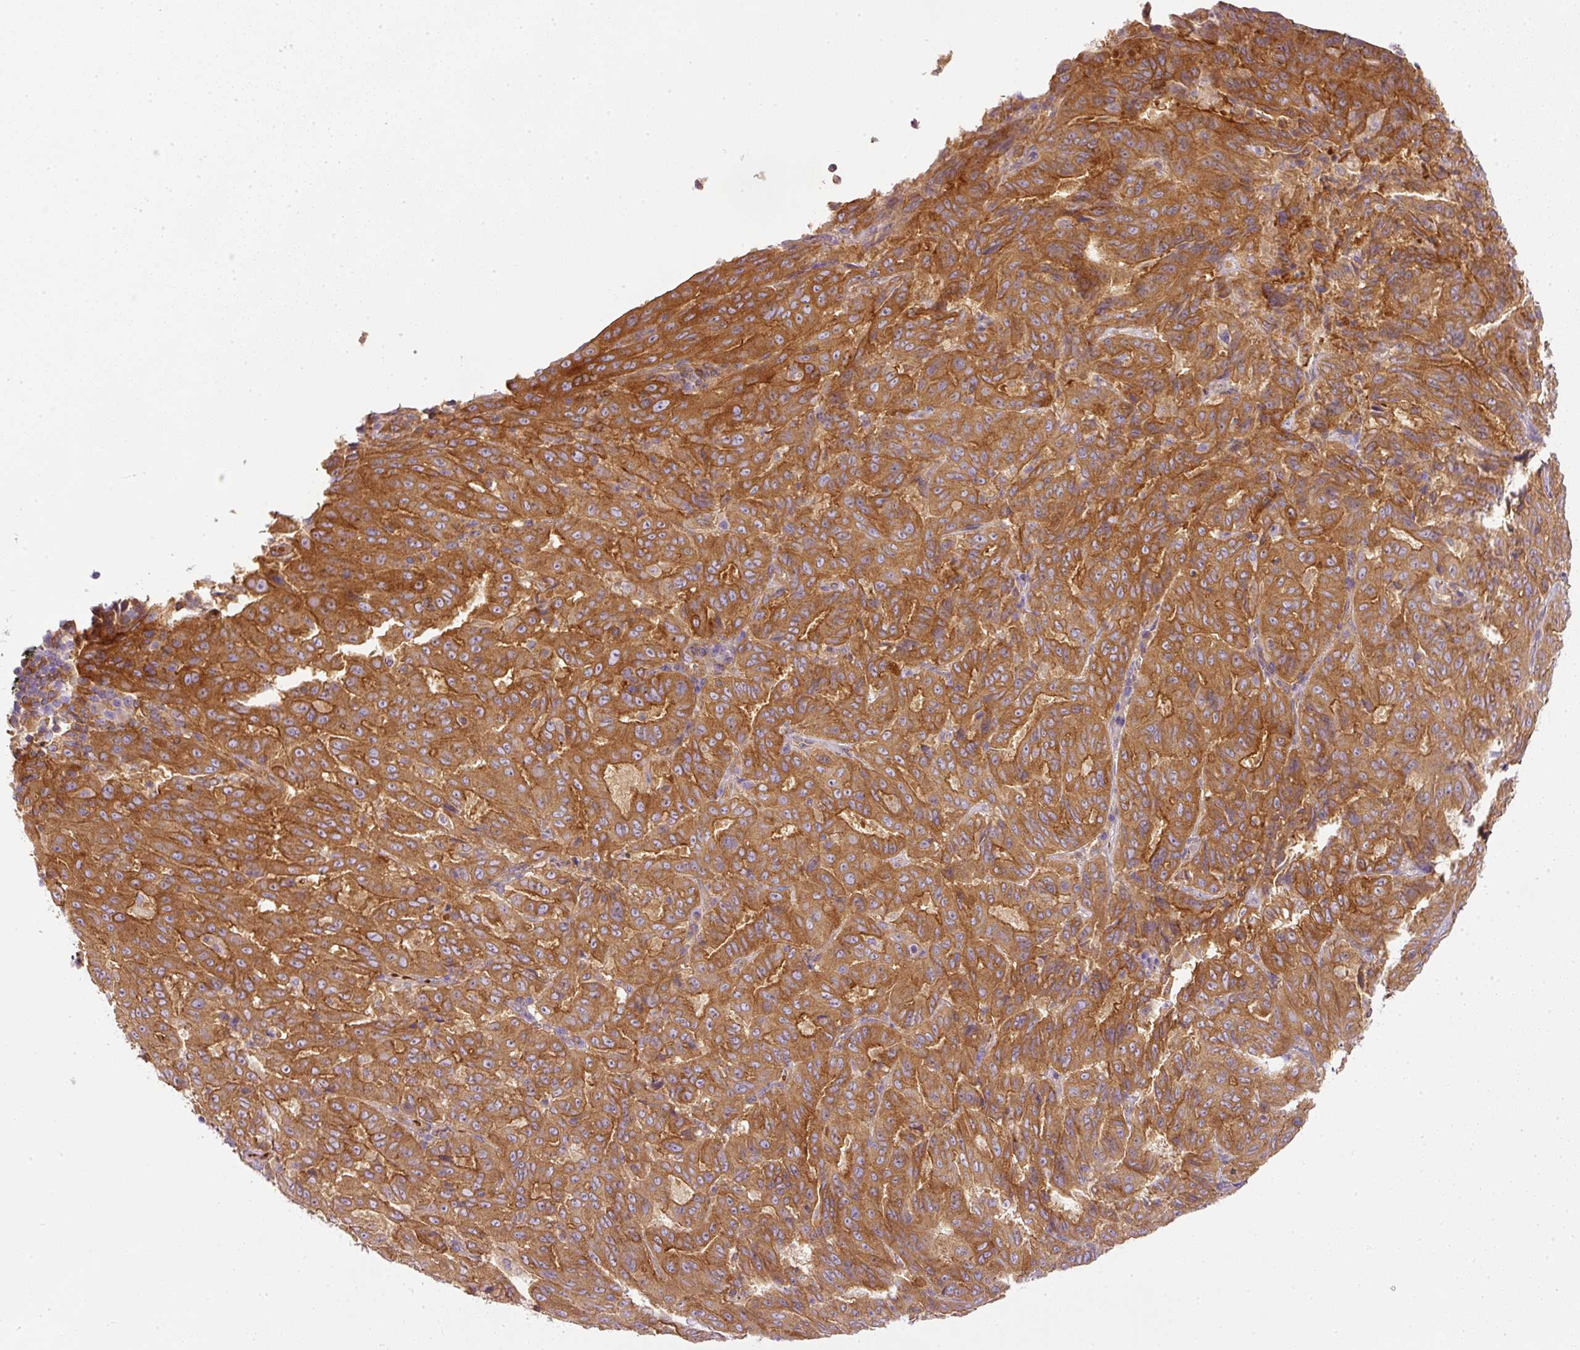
{"staining": {"intensity": "strong", "quantity": ">75%", "location": "cytoplasmic/membranous"}, "tissue": "pancreatic cancer", "cell_type": "Tumor cells", "image_type": "cancer", "snomed": [{"axis": "morphology", "description": "Adenocarcinoma, NOS"}, {"axis": "topography", "description": "Pancreas"}], "caption": "Approximately >75% of tumor cells in adenocarcinoma (pancreatic) reveal strong cytoplasmic/membranous protein staining as visualized by brown immunohistochemical staining.", "gene": "TBC1D2B", "patient": {"sex": "male", "age": 63}}